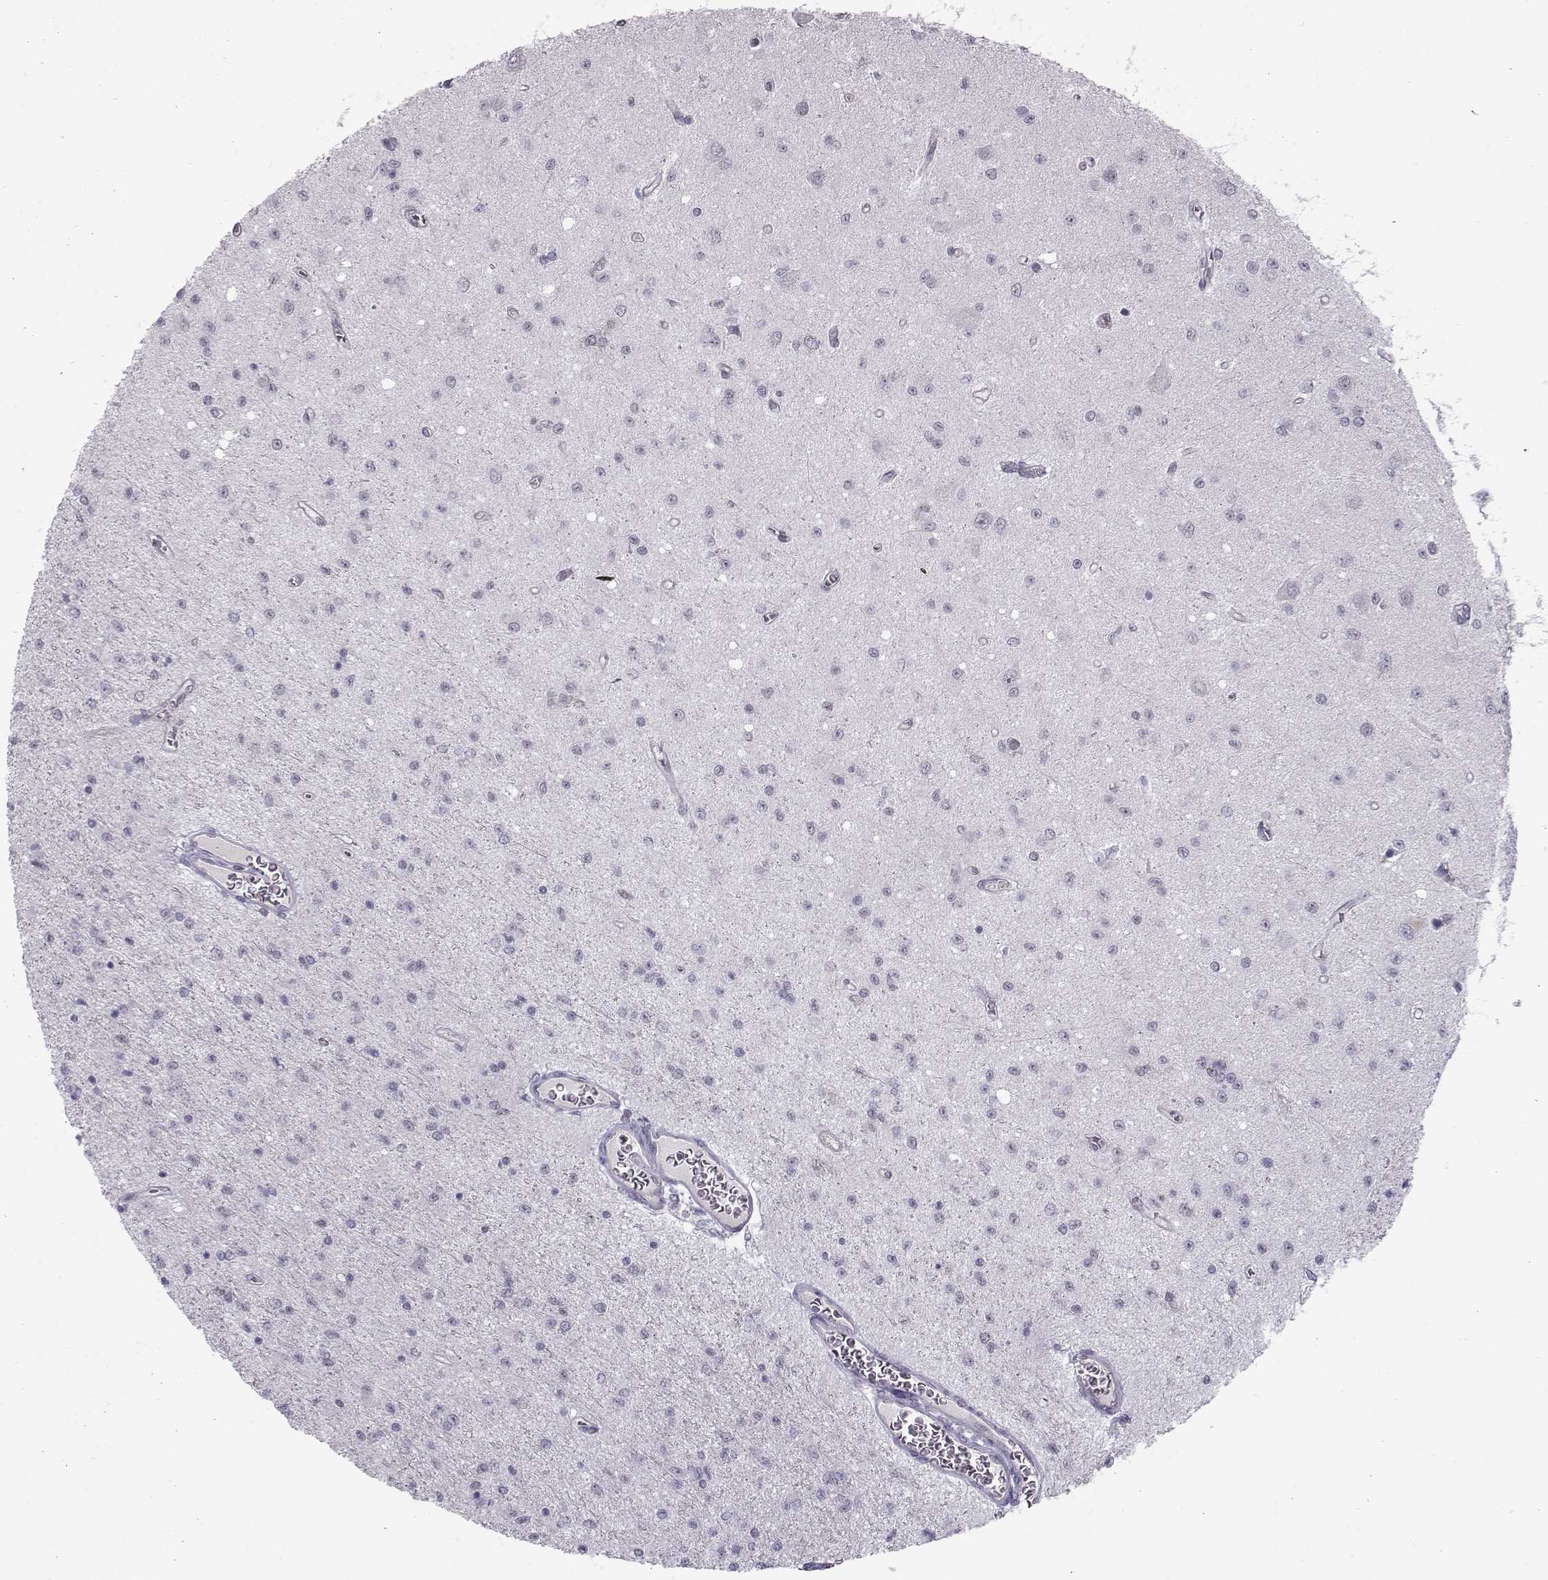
{"staining": {"intensity": "negative", "quantity": "none", "location": "none"}, "tissue": "glioma", "cell_type": "Tumor cells", "image_type": "cancer", "snomed": [{"axis": "morphology", "description": "Glioma, malignant, Low grade"}, {"axis": "topography", "description": "Brain"}], "caption": "An image of human glioma is negative for staining in tumor cells.", "gene": "KIF13B", "patient": {"sex": "female", "age": 45}}